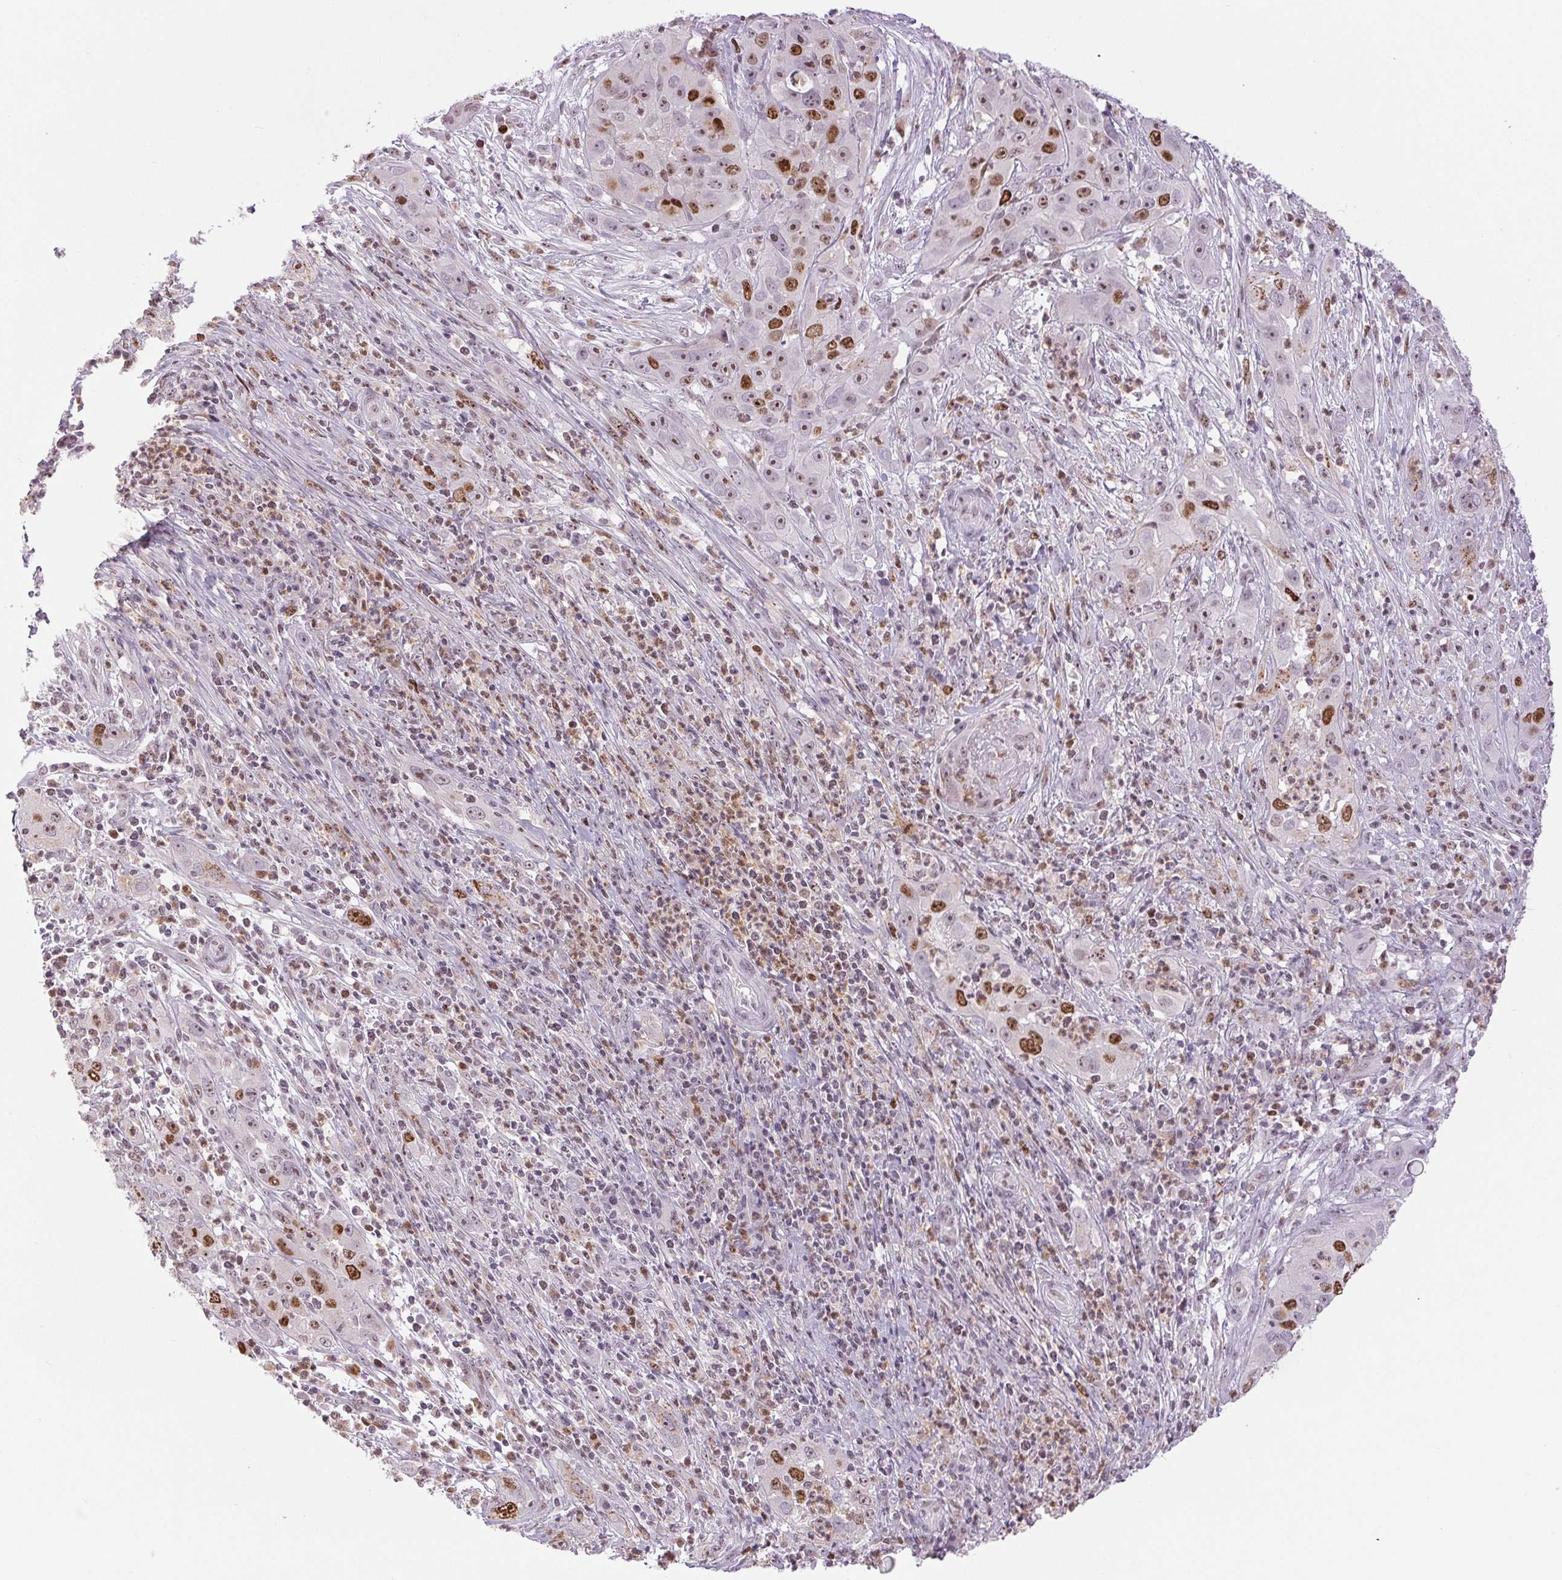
{"staining": {"intensity": "strong", "quantity": "25%-75%", "location": "nuclear"}, "tissue": "cervical cancer", "cell_type": "Tumor cells", "image_type": "cancer", "snomed": [{"axis": "morphology", "description": "Squamous cell carcinoma, NOS"}, {"axis": "topography", "description": "Cervix"}], "caption": "Approximately 25%-75% of tumor cells in human squamous cell carcinoma (cervical) show strong nuclear protein staining as visualized by brown immunohistochemical staining.", "gene": "SMIM6", "patient": {"sex": "female", "age": 32}}